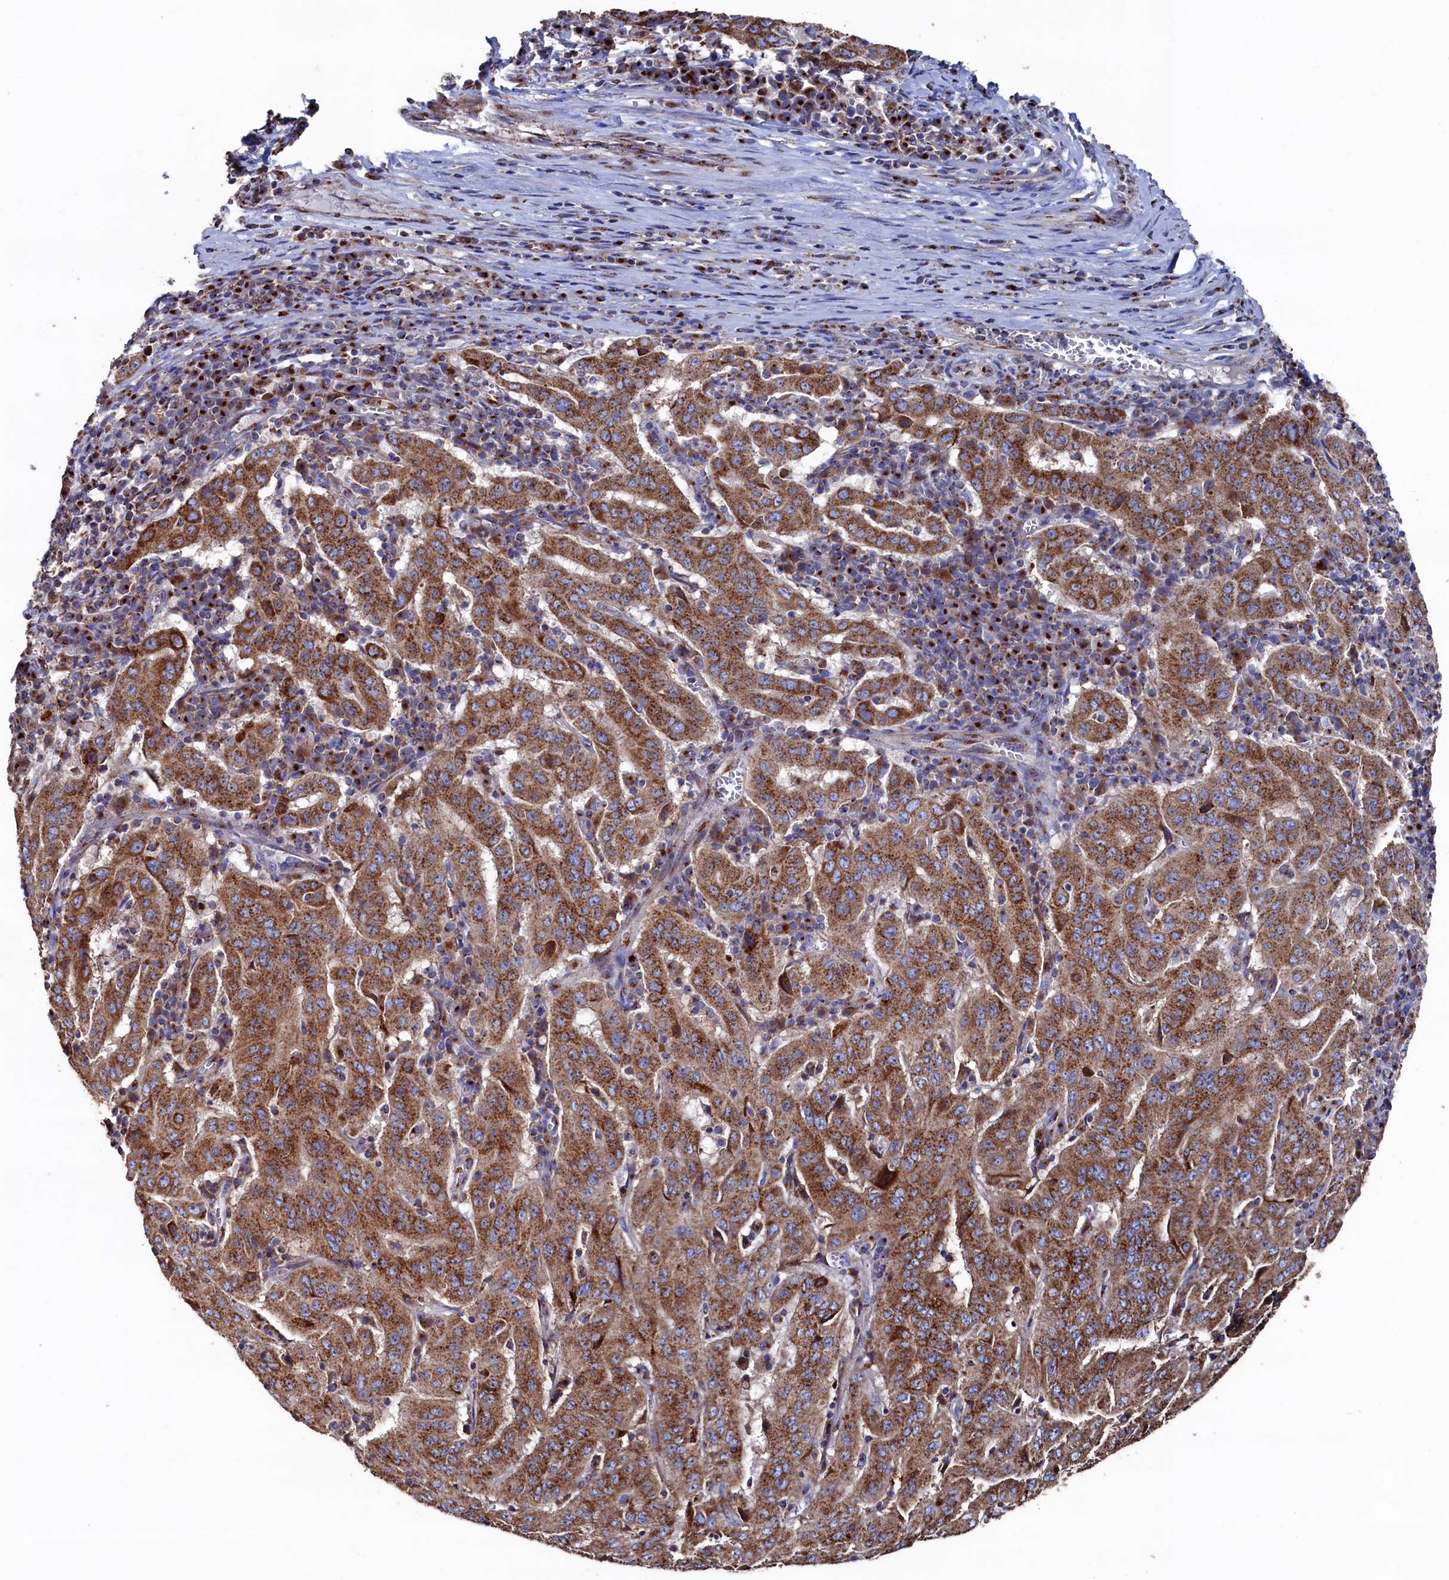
{"staining": {"intensity": "strong", "quantity": ">75%", "location": "cytoplasmic/membranous"}, "tissue": "pancreatic cancer", "cell_type": "Tumor cells", "image_type": "cancer", "snomed": [{"axis": "morphology", "description": "Adenocarcinoma, NOS"}, {"axis": "topography", "description": "Pancreas"}], "caption": "This image displays immunohistochemistry staining of human pancreatic cancer, with high strong cytoplasmic/membranous expression in about >75% of tumor cells.", "gene": "PRRC1", "patient": {"sex": "male", "age": 63}}